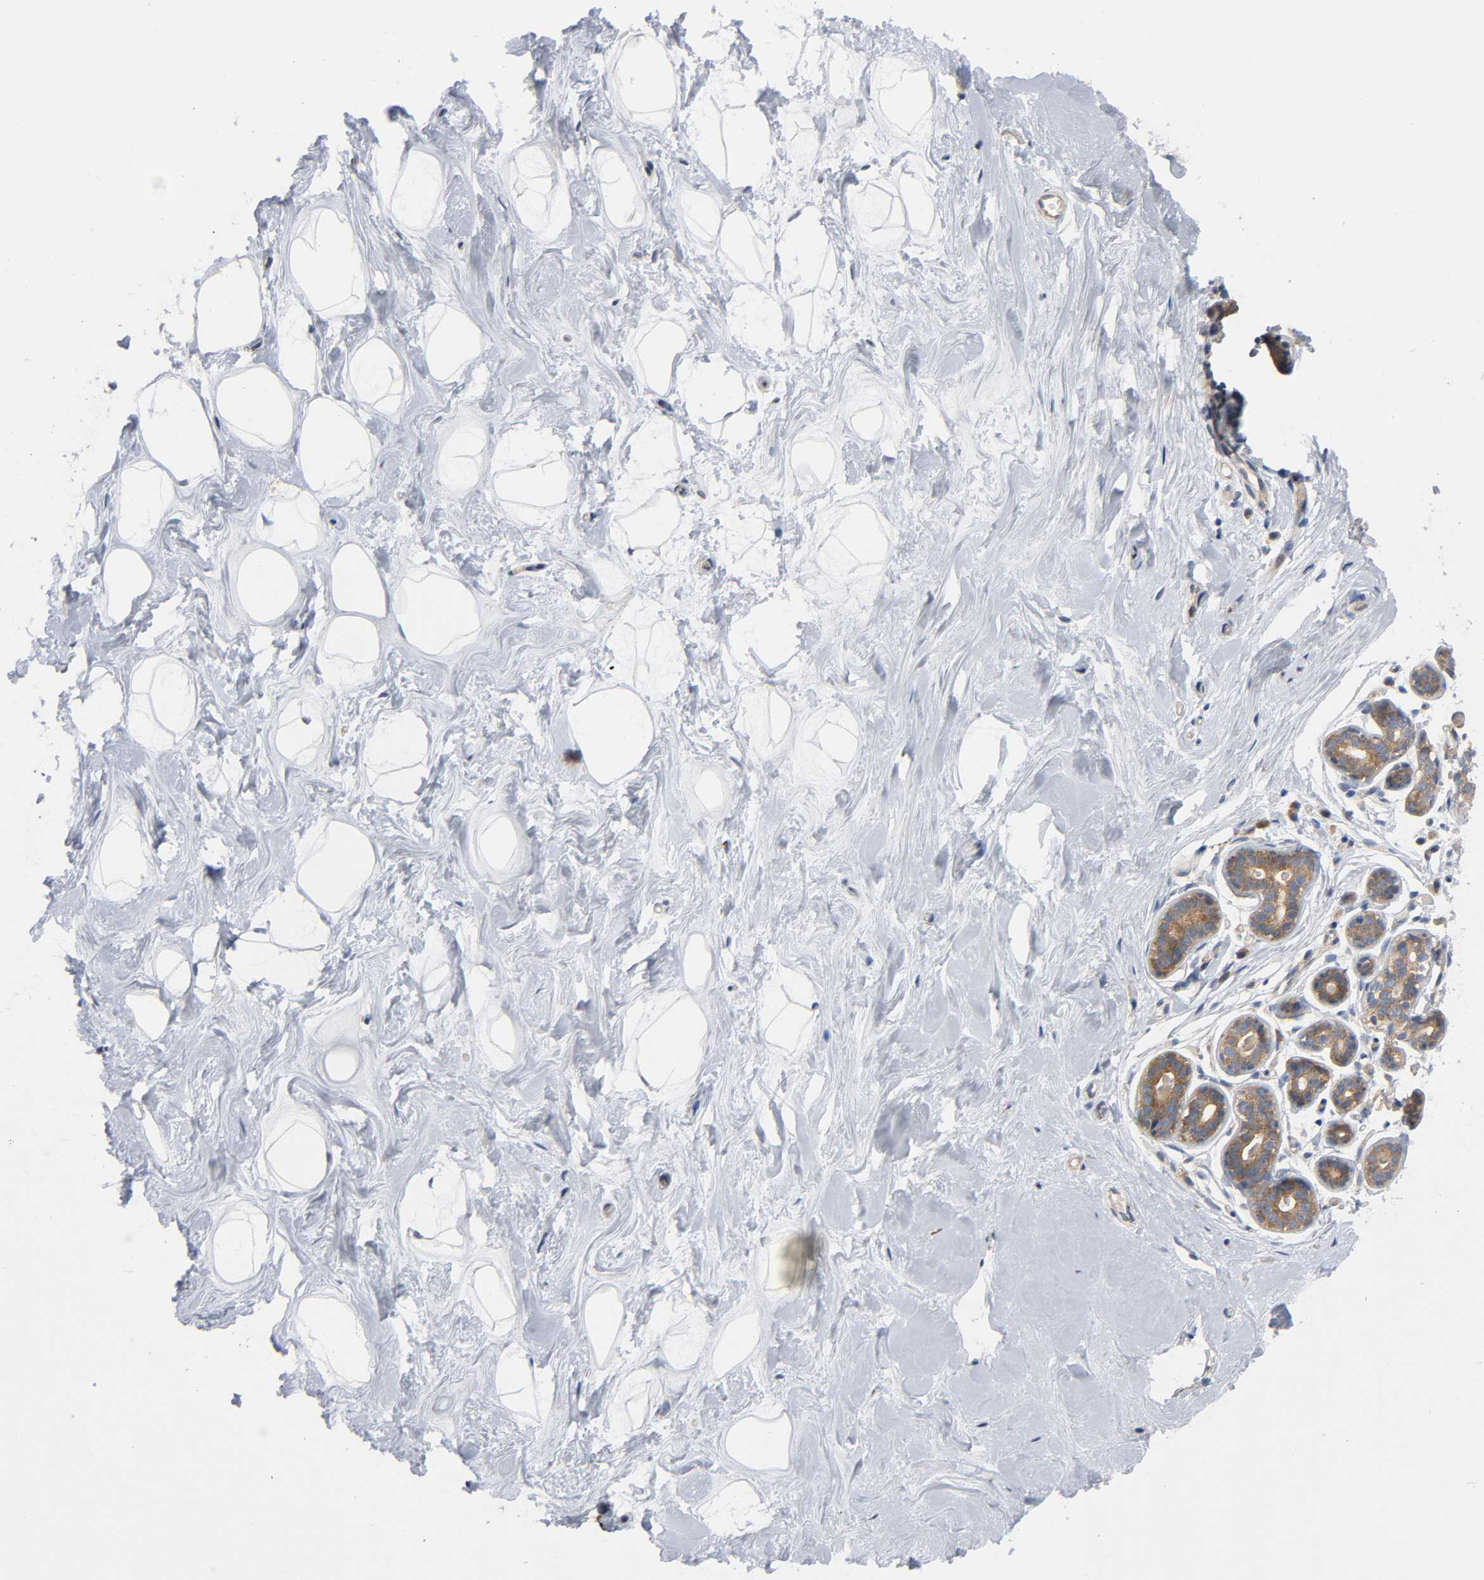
{"staining": {"intensity": "weak", "quantity": "<25%", "location": "cytoplasmic/membranous"}, "tissue": "breast", "cell_type": "Adipocytes", "image_type": "normal", "snomed": [{"axis": "morphology", "description": "Normal tissue, NOS"}, {"axis": "topography", "description": "Breast"}], "caption": "DAB (3,3'-diaminobenzidine) immunohistochemical staining of unremarkable breast reveals no significant expression in adipocytes.", "gene": "HDAC6", "patient": {"sex": "female", "age": 23}}